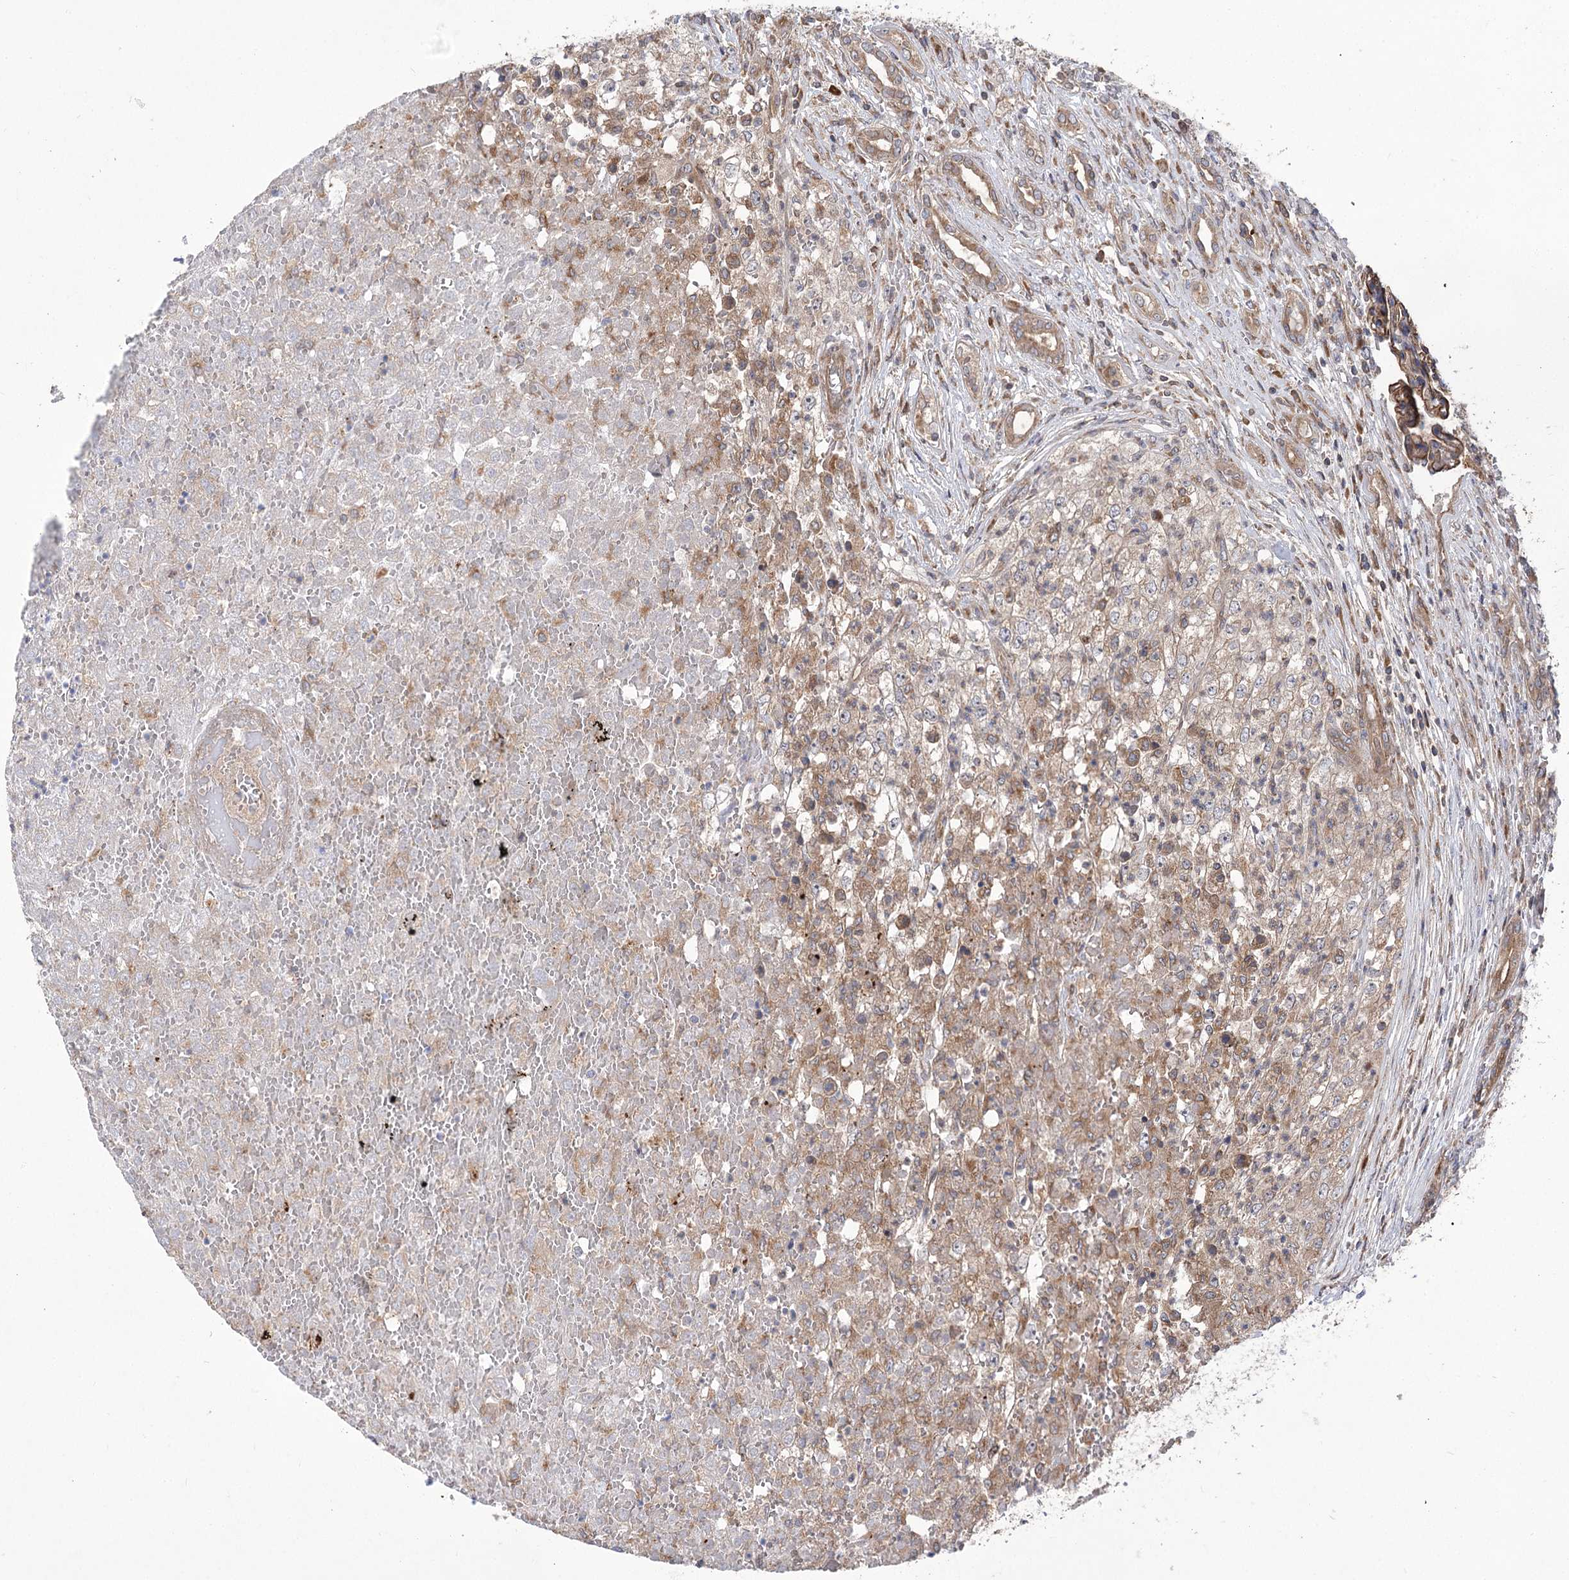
{"staining": {"intensity": "weak", "quantity": ">75%", "location": "cytoplasmic/membranous"}, "tissue": "renal cancer", "cell_type": "Tumor cells", "image_type": "cancer", "snomed": [{"axis": "morphology", "description": "Adenocarcinoma, NOS"}, {"axis": "topography", "description": "Kidney"}], "caption": "Immunohistochemistry image of renal adenocarcinoma stained for a protein (brown), which reveals low levels of weak cytoplasmic/membranous expression in approximately >75% of tumor cells.", "gene": "VPS37B", "patient": {"sex": "female", "age": 54}}